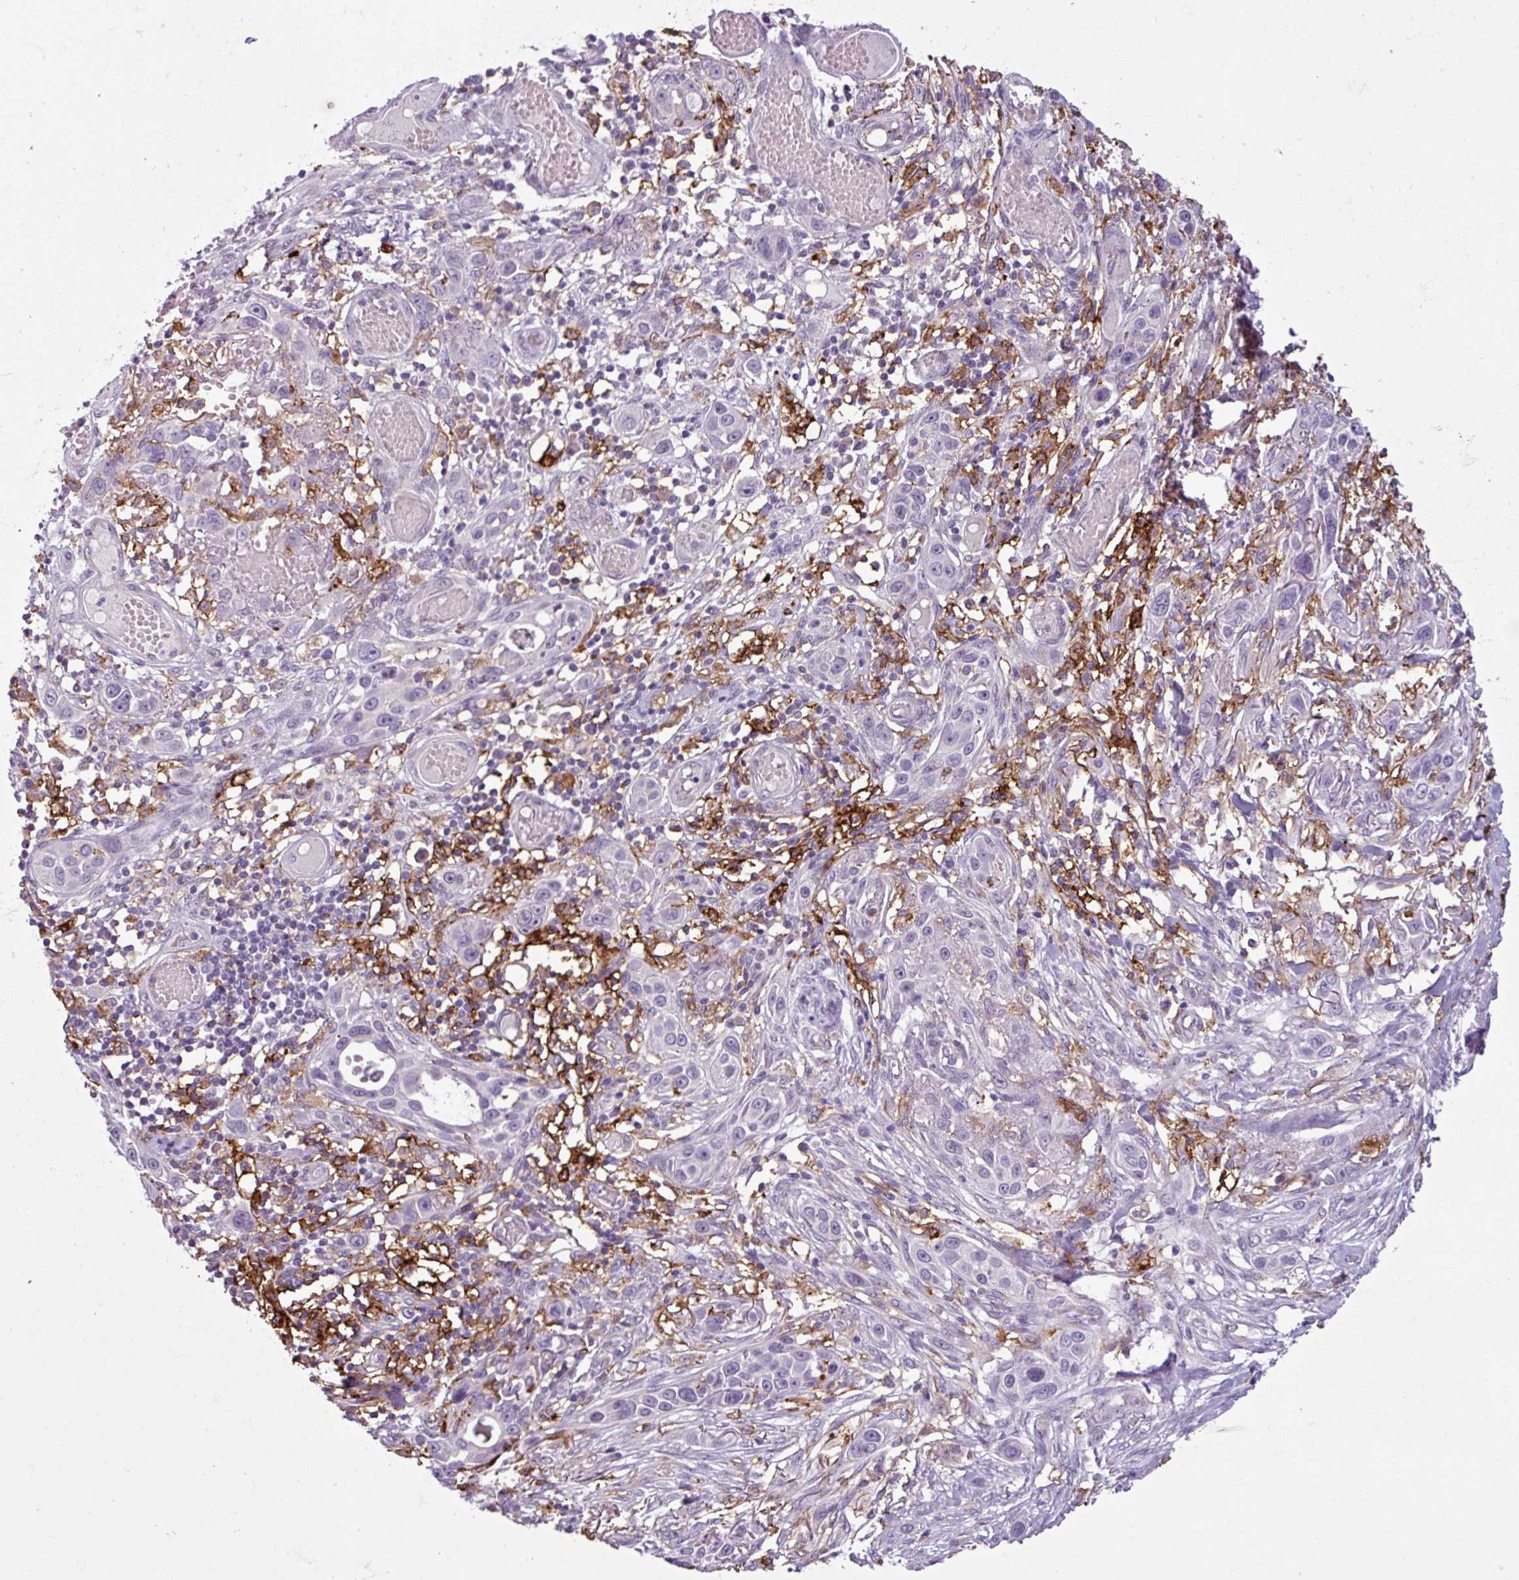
{"staining": {"intensity": "negative", "quantity": "none", "location": "none"}, "tissue": "skin cancer", "cell_type": "Tumor cells", "image_type": "cancer", "snomed": [{"axis": "morphology", "description": "Squamous cell carcinoma, NOS"}, {"axis": "topography", "description": "Skin"}], "caption": "This is a micrograph of immunohistochemistry (IHC) staining of skin squamous cell carcinoma, which shows no staining in tumor cells.", "gene": "C9orf24", "patient": {"sex": "female", "age": 69}}